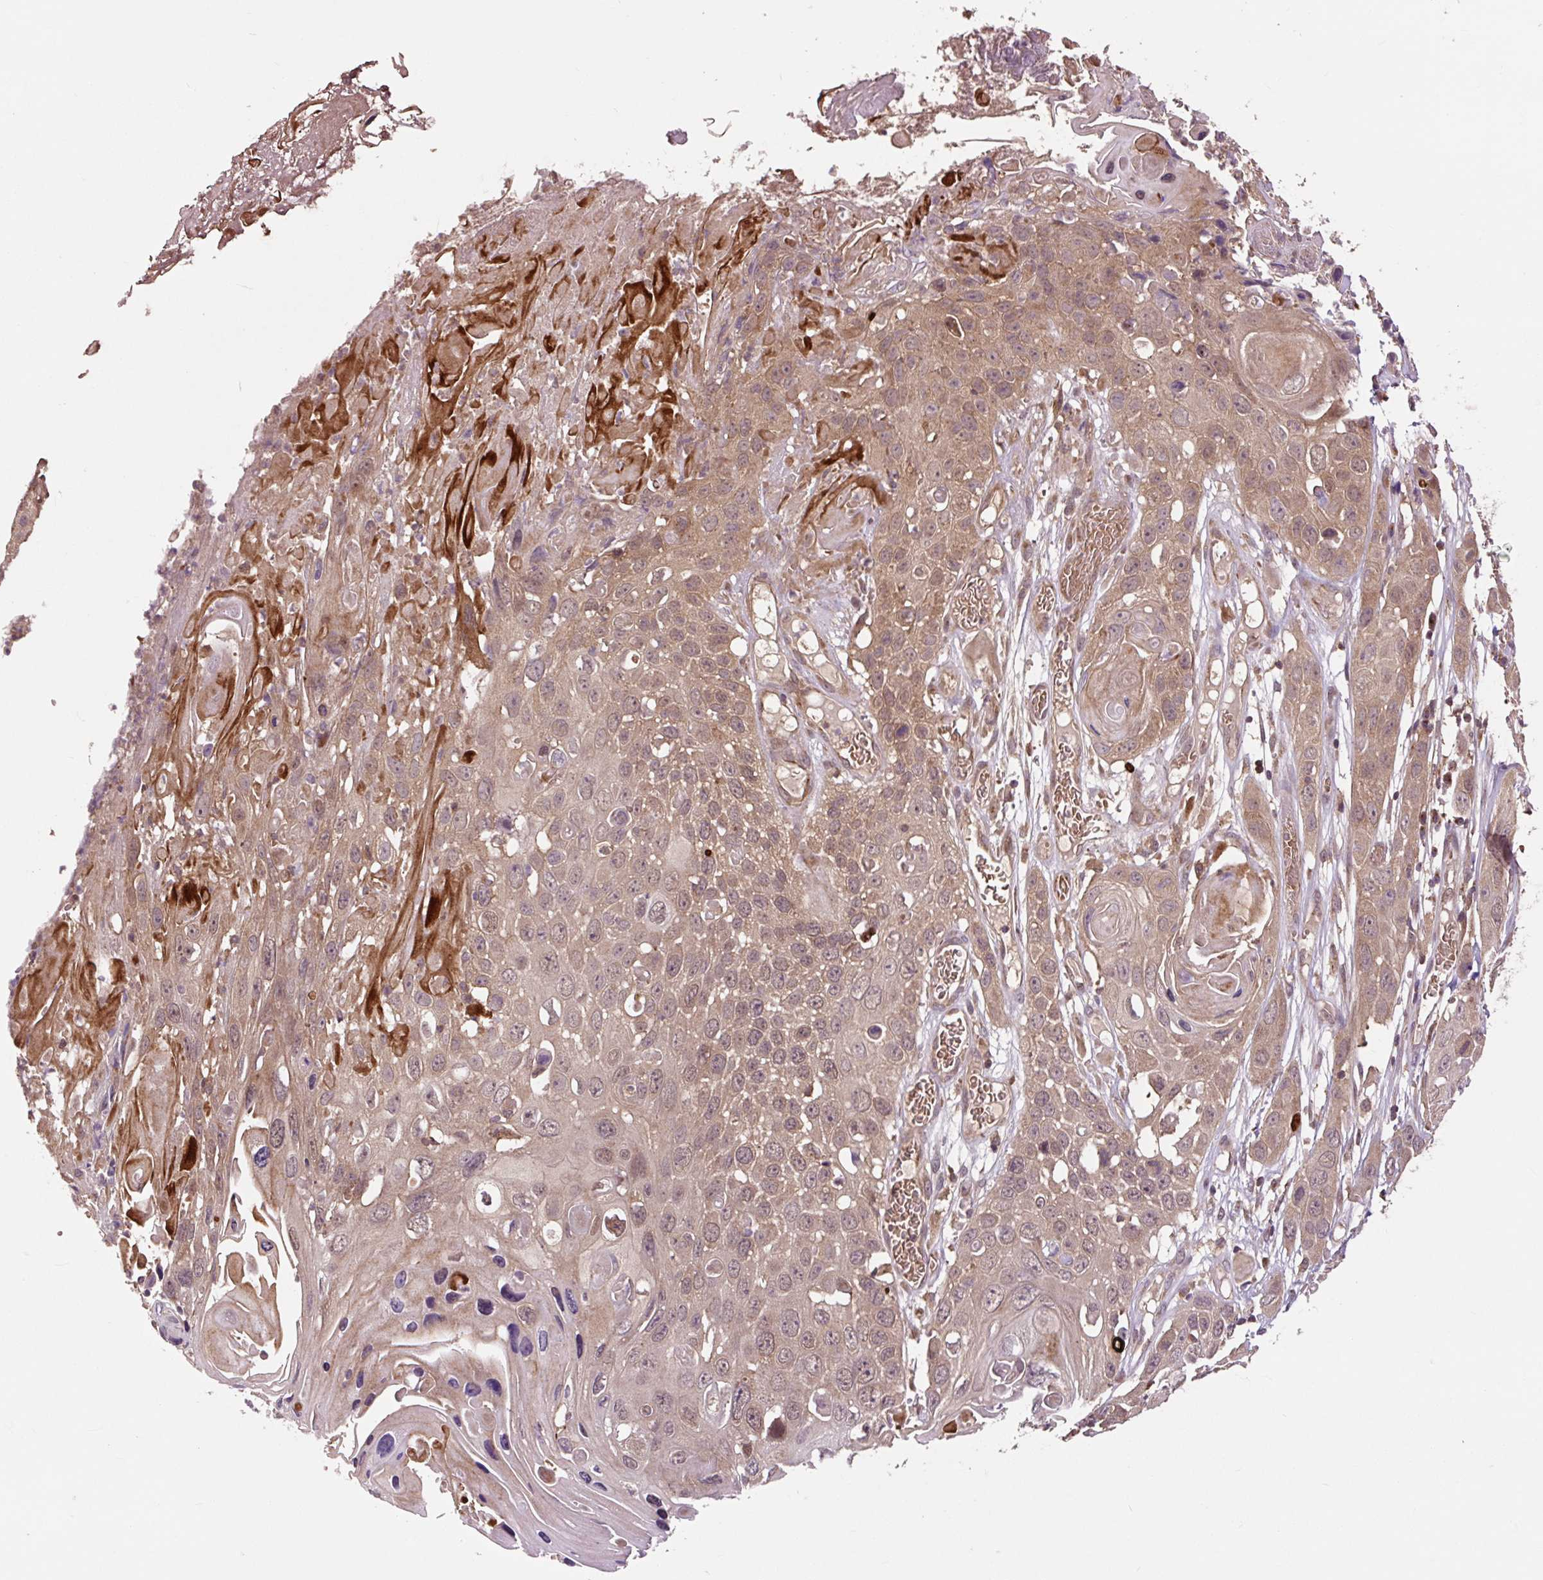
{"staining": {"intensity": "weak", "quantity": ">75%", "location": "cytoplasmic/membranous,nuclear"}, "tissue": "skin cancer", "cell_type": "Tumor cells", "image_type": "cancer", "snomed": [{"axis": "morphology", "description": "Squamous cell carcinoma, NOS"}, {"axis": "topography", "description": "Skin"}], "caption": "Human skin cancer (squamous cell carcinoma) stained with a protein marker reveals weak staining in tumor cells.", "gene": "MMS19", "patient": {"sex": "male", "age": 55}}